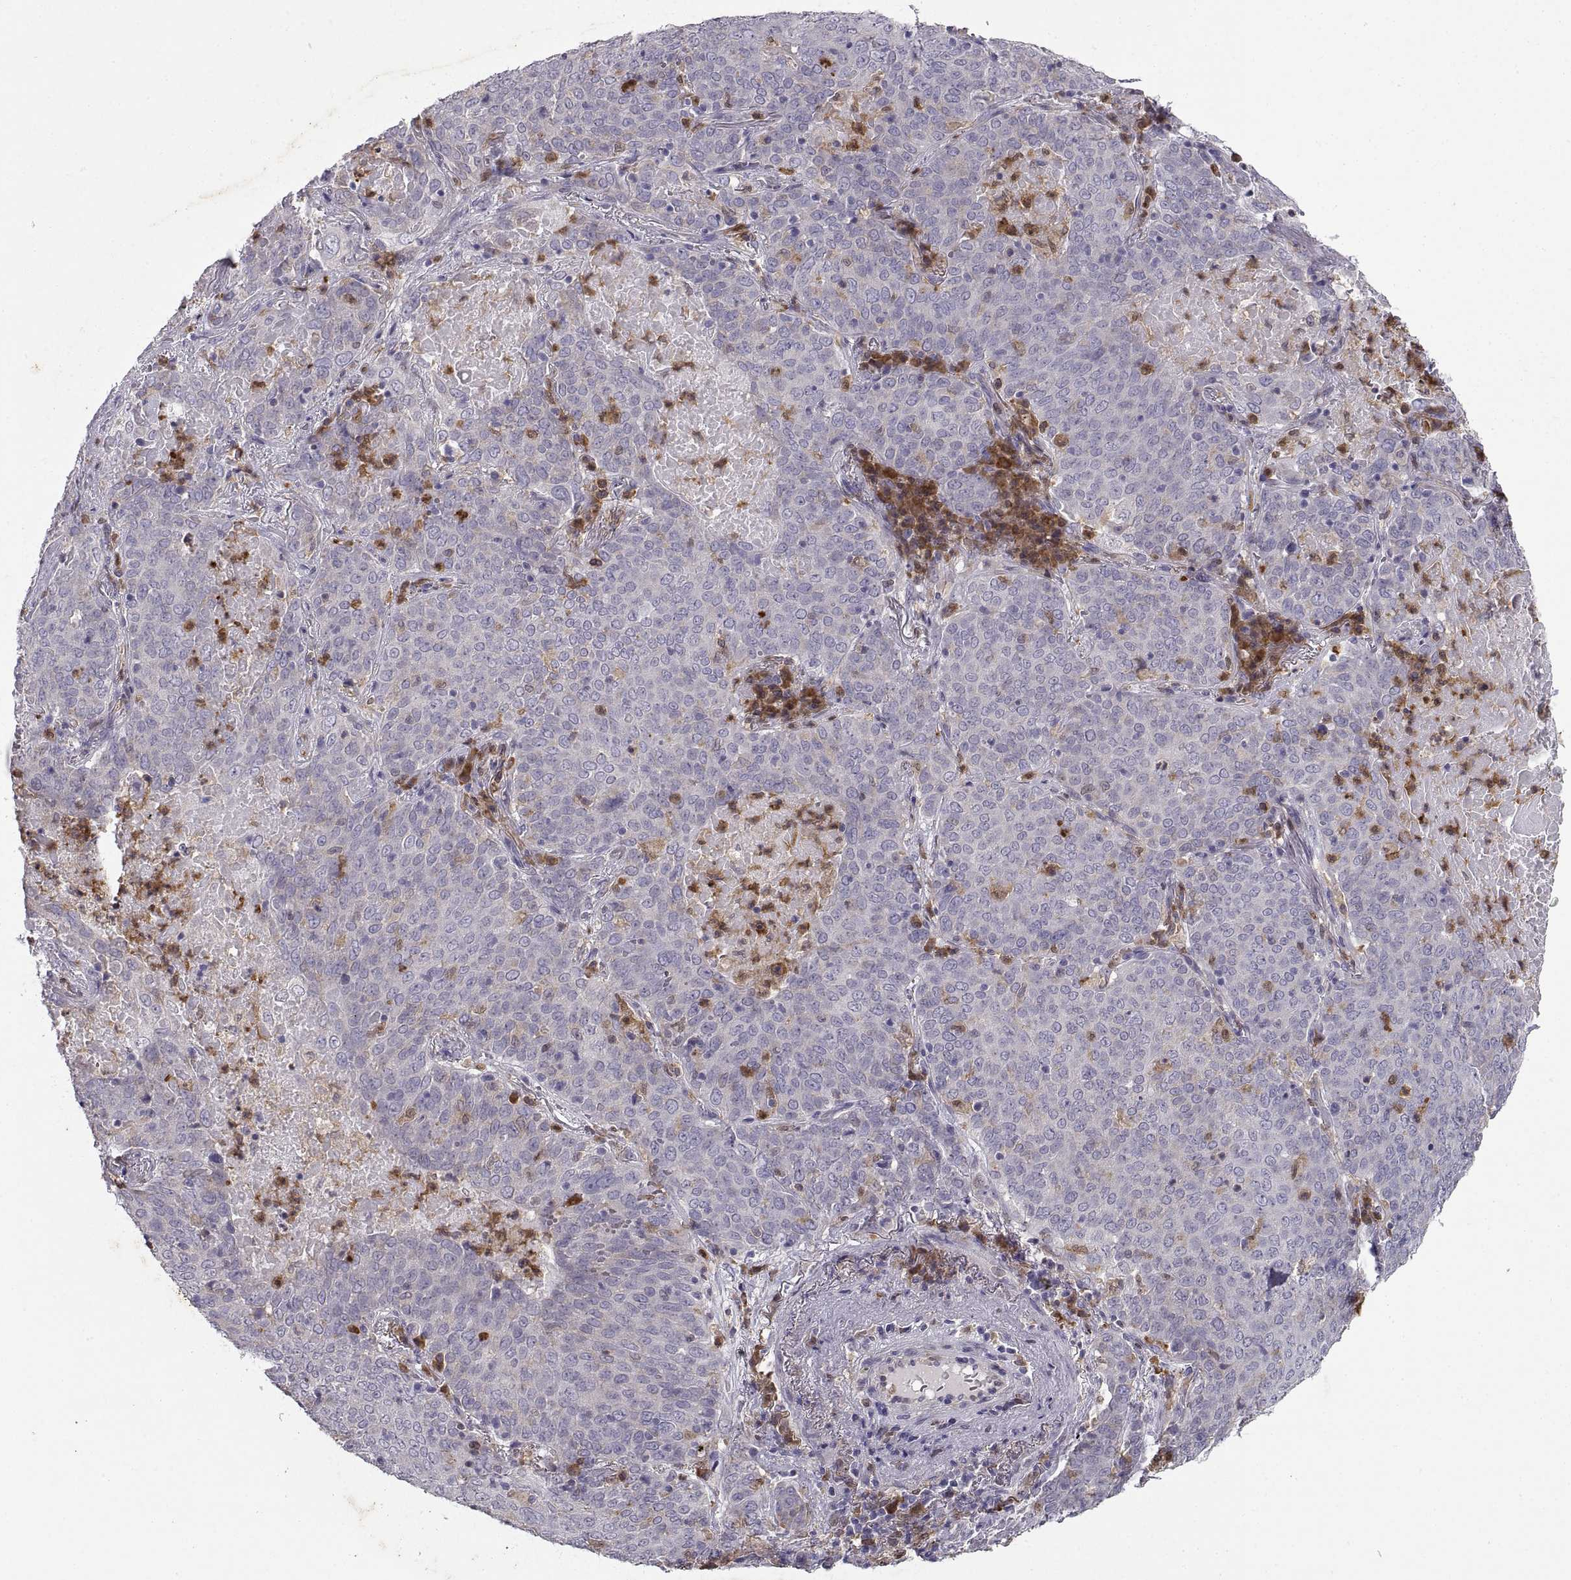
{"staining": {"intensity": "negative", "quantity": "none", "location": "none"}, "tissue": "lung cancer", "cell_type": "Tumor cells", "image_type": "cancer", "snomed": [{"axis": "morphology", "description": "Squamous cell carcinoma, NOS"}, {"axis": "topography", "description": "Lung"}], "caption": "Tumor cells show no significant staining in squamous cell carcinoma (lung). (DAB (3,3'-diaminobenzidine) immunohistochemistry (IHC), high magnification).", "gene": "DOK3", "patient": {"sex": "male", "age": 82}}